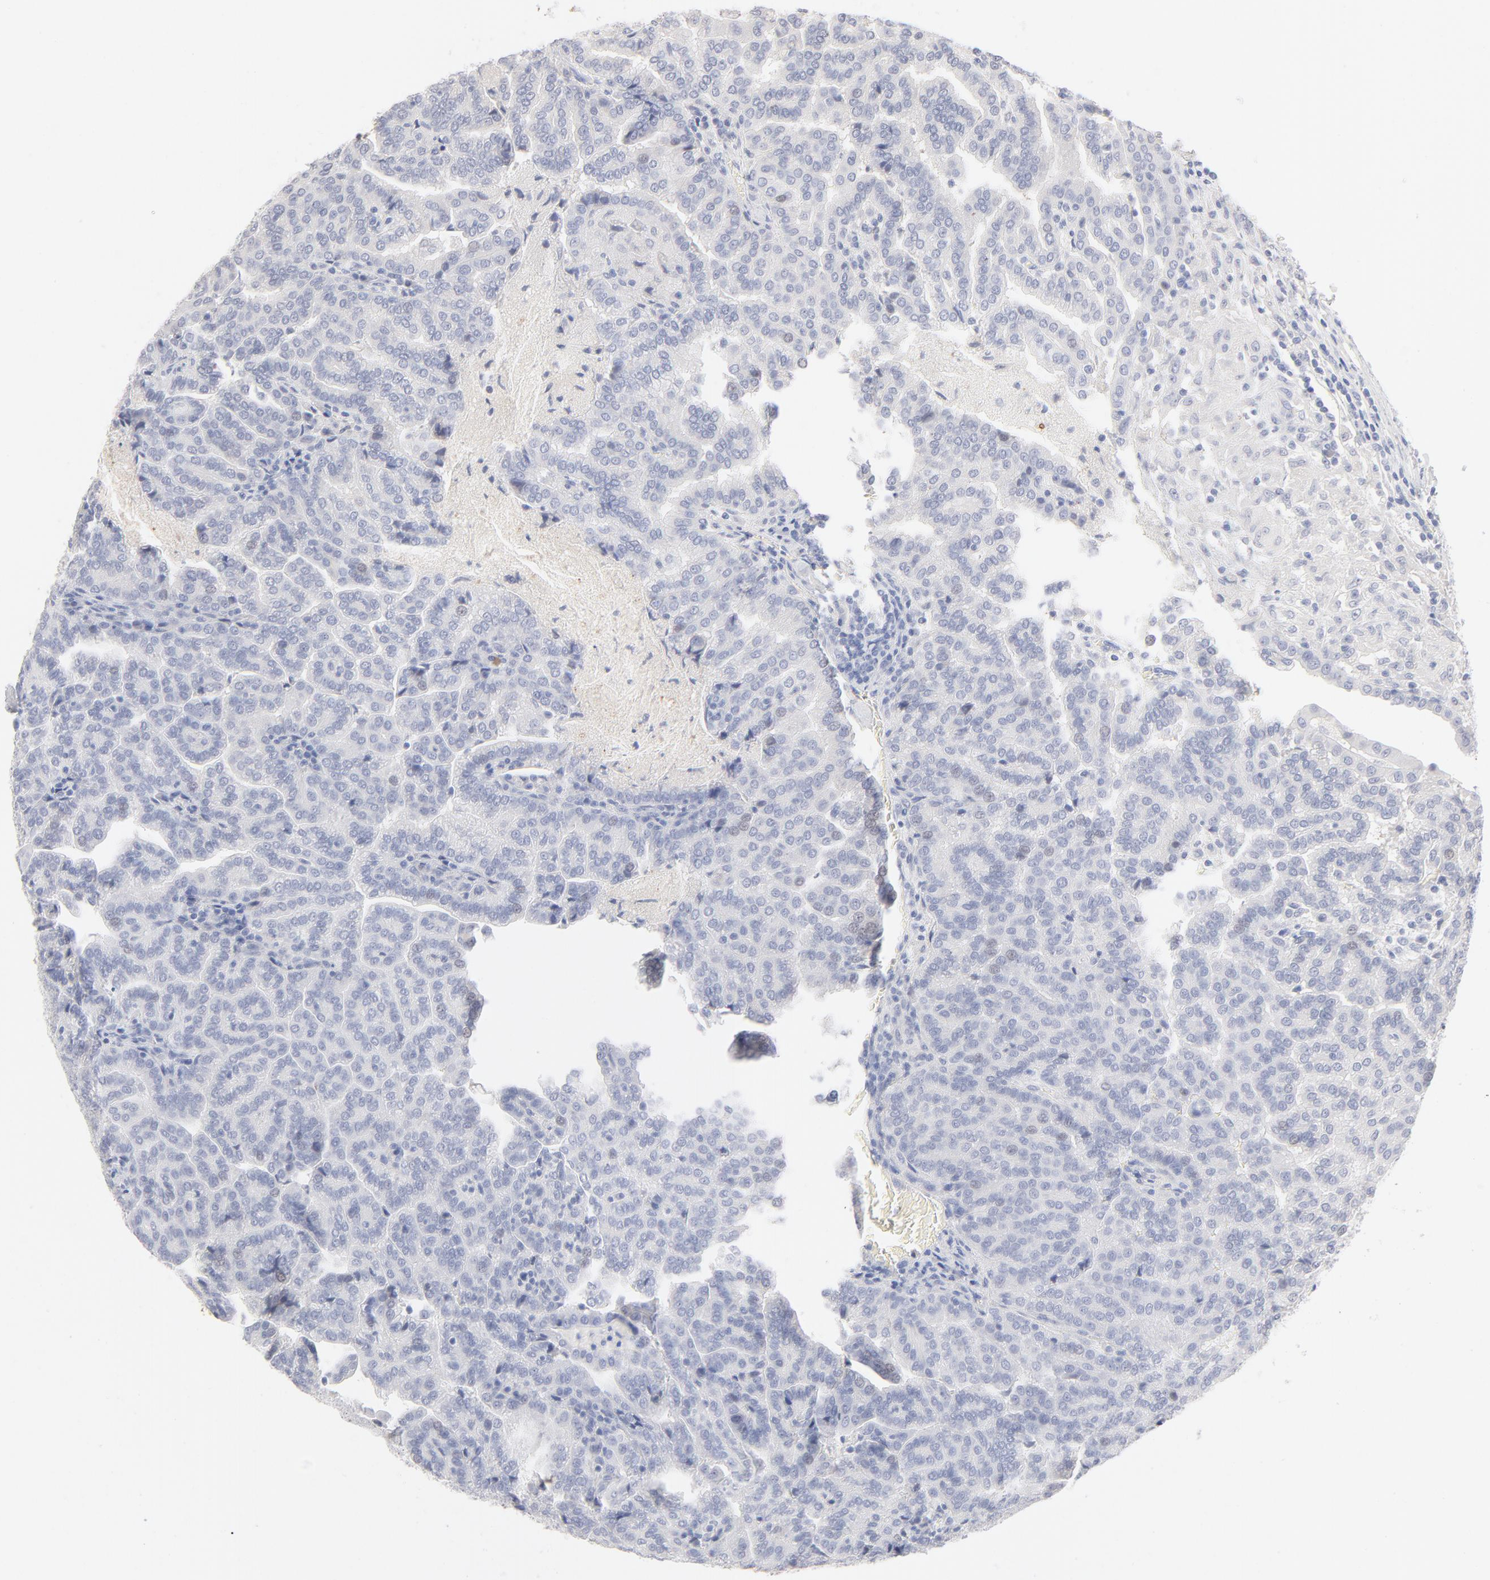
{"staining": {"intensity": "negative", "quantity": "none", "location": "none"}, "tissue": "renal cancer", "cell_type": "Tumor cells", "image_type": "cancer", "snomed": [{"axis": "morphology", "description": "Adenocarcinoma, NOS"}, {"axis": "topography", "description": "Kidney"}], "caption": "This is a photomicrograph of immunohistochemistry staining of renal cancer (adenocarcinoma), which shows no positivity in tumor cells.", "gene": "ONECUT1", "patient": {"sex": "male", "age": 61}}